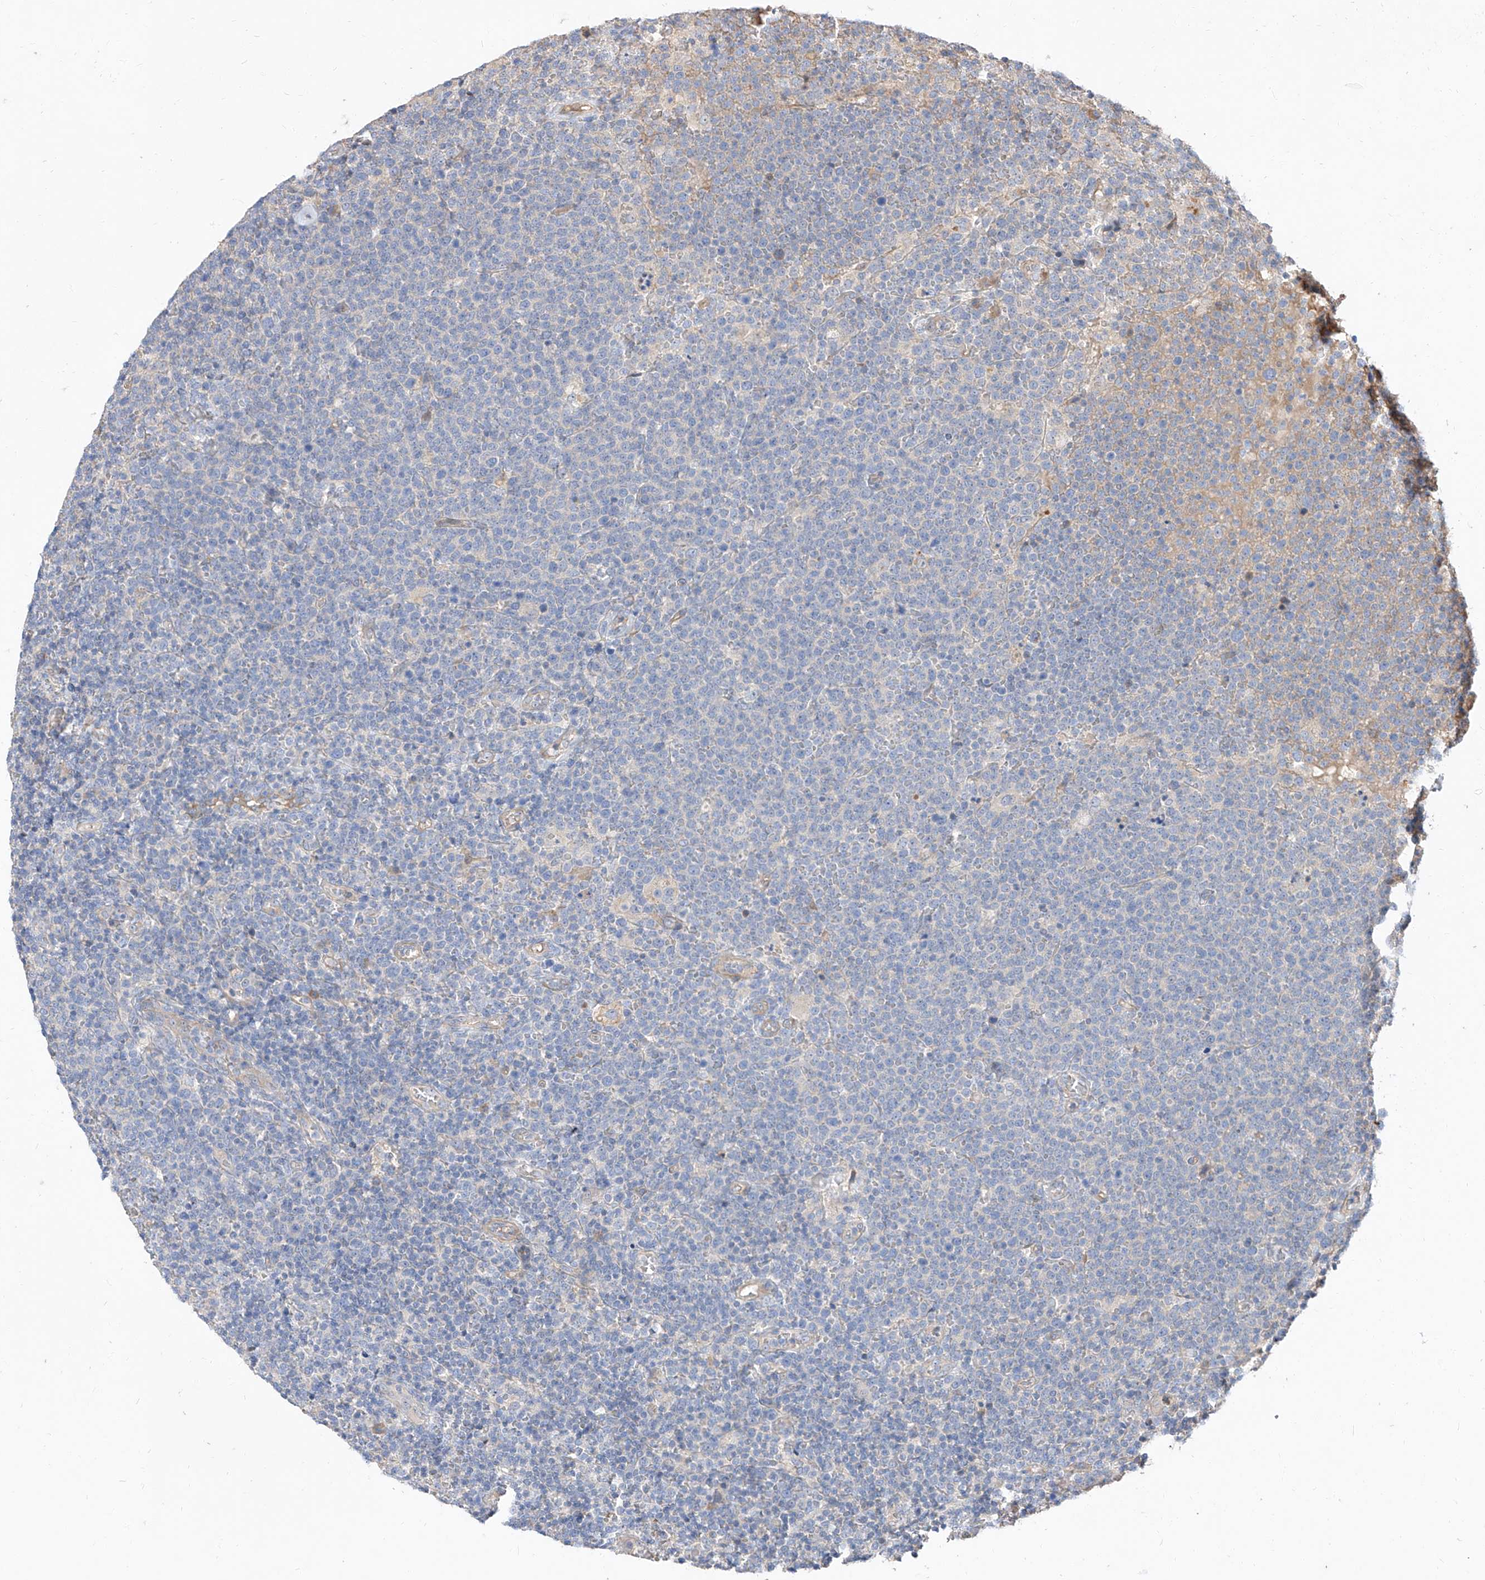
{"staining": {"intensity": "negative", "quantity": "none", "location": "none"}, "tissue": "lymphoma", "cell_type": "Tumor cells", "image_type": "cancer", "snomed": [{"axis": "morphology", "description": "Malignant lymphoma, non-Hodgkin's type, High grade"}, {"axis": "topography", "description": "Lymph node"}], "caption": "Human lymphoma stained for a protein using immunohistochemistry shows no expression in tumor cells.", "gene": "DIRAS3", "patient": {"sex": "male", "age": 61}}